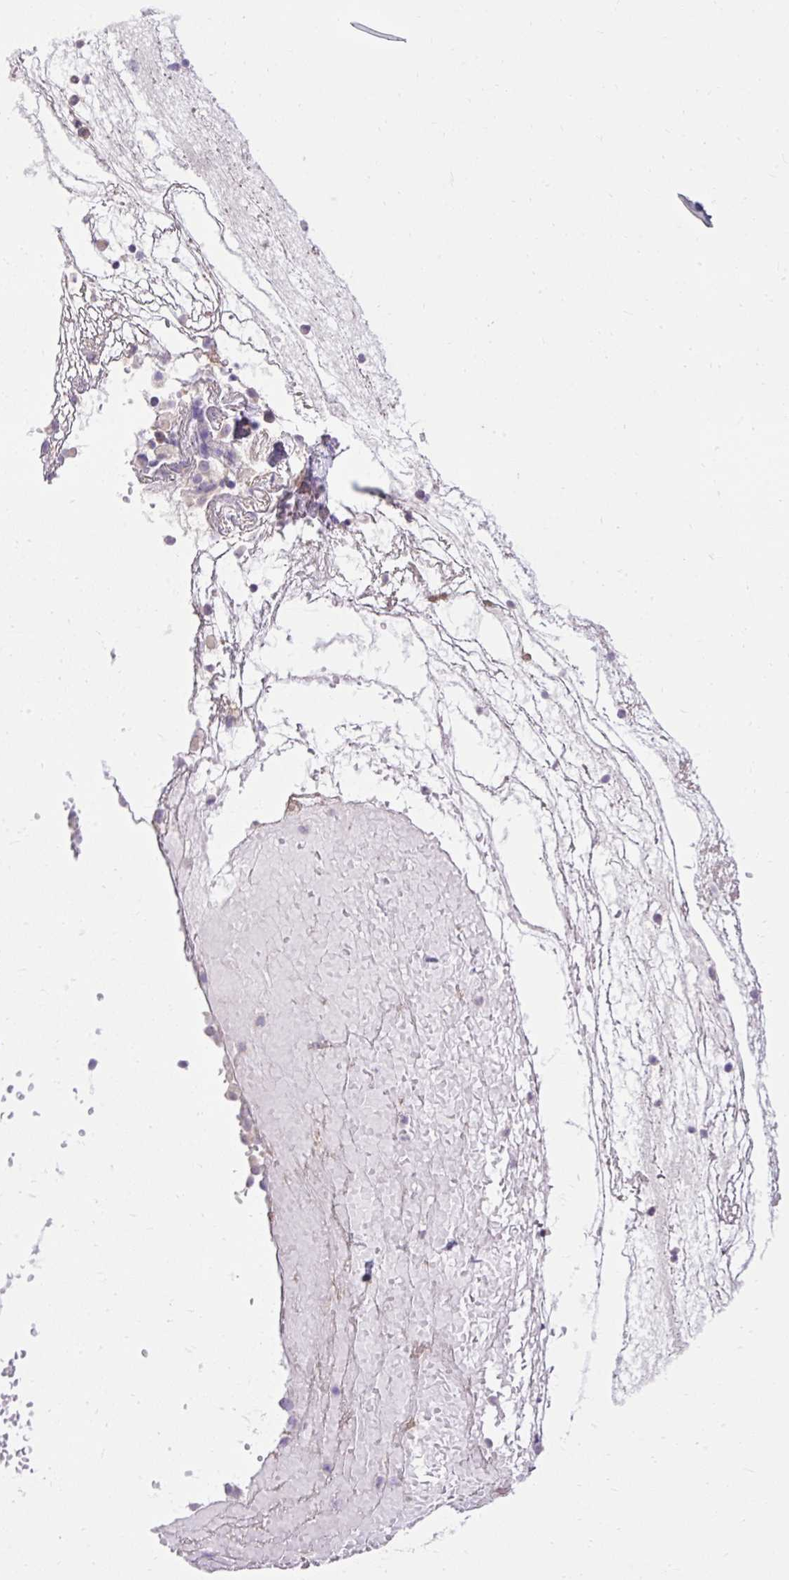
{"staining": {"intensity": "weak", "quantity": "<25%", "location": "cytoplasmic/membranous"}, "tissue": "nasopharynx", "cell_type": "Respiratory epithelial cells", "image_type": "normal", "snomed": [{"axis": "morphology", "description": "Normal tissue, NOS"}, {"axis": "morphology", "description": "Inflammation, NOS"}, {"axis": "topography", "description": "Nasopharynx"}], "caption": "Immunohistochemistry of benign nasopharynx shows no positivity in respiratory epithelial cells.", "gene": "HEXB", "patient": {"sex": "male", "age": 54}}